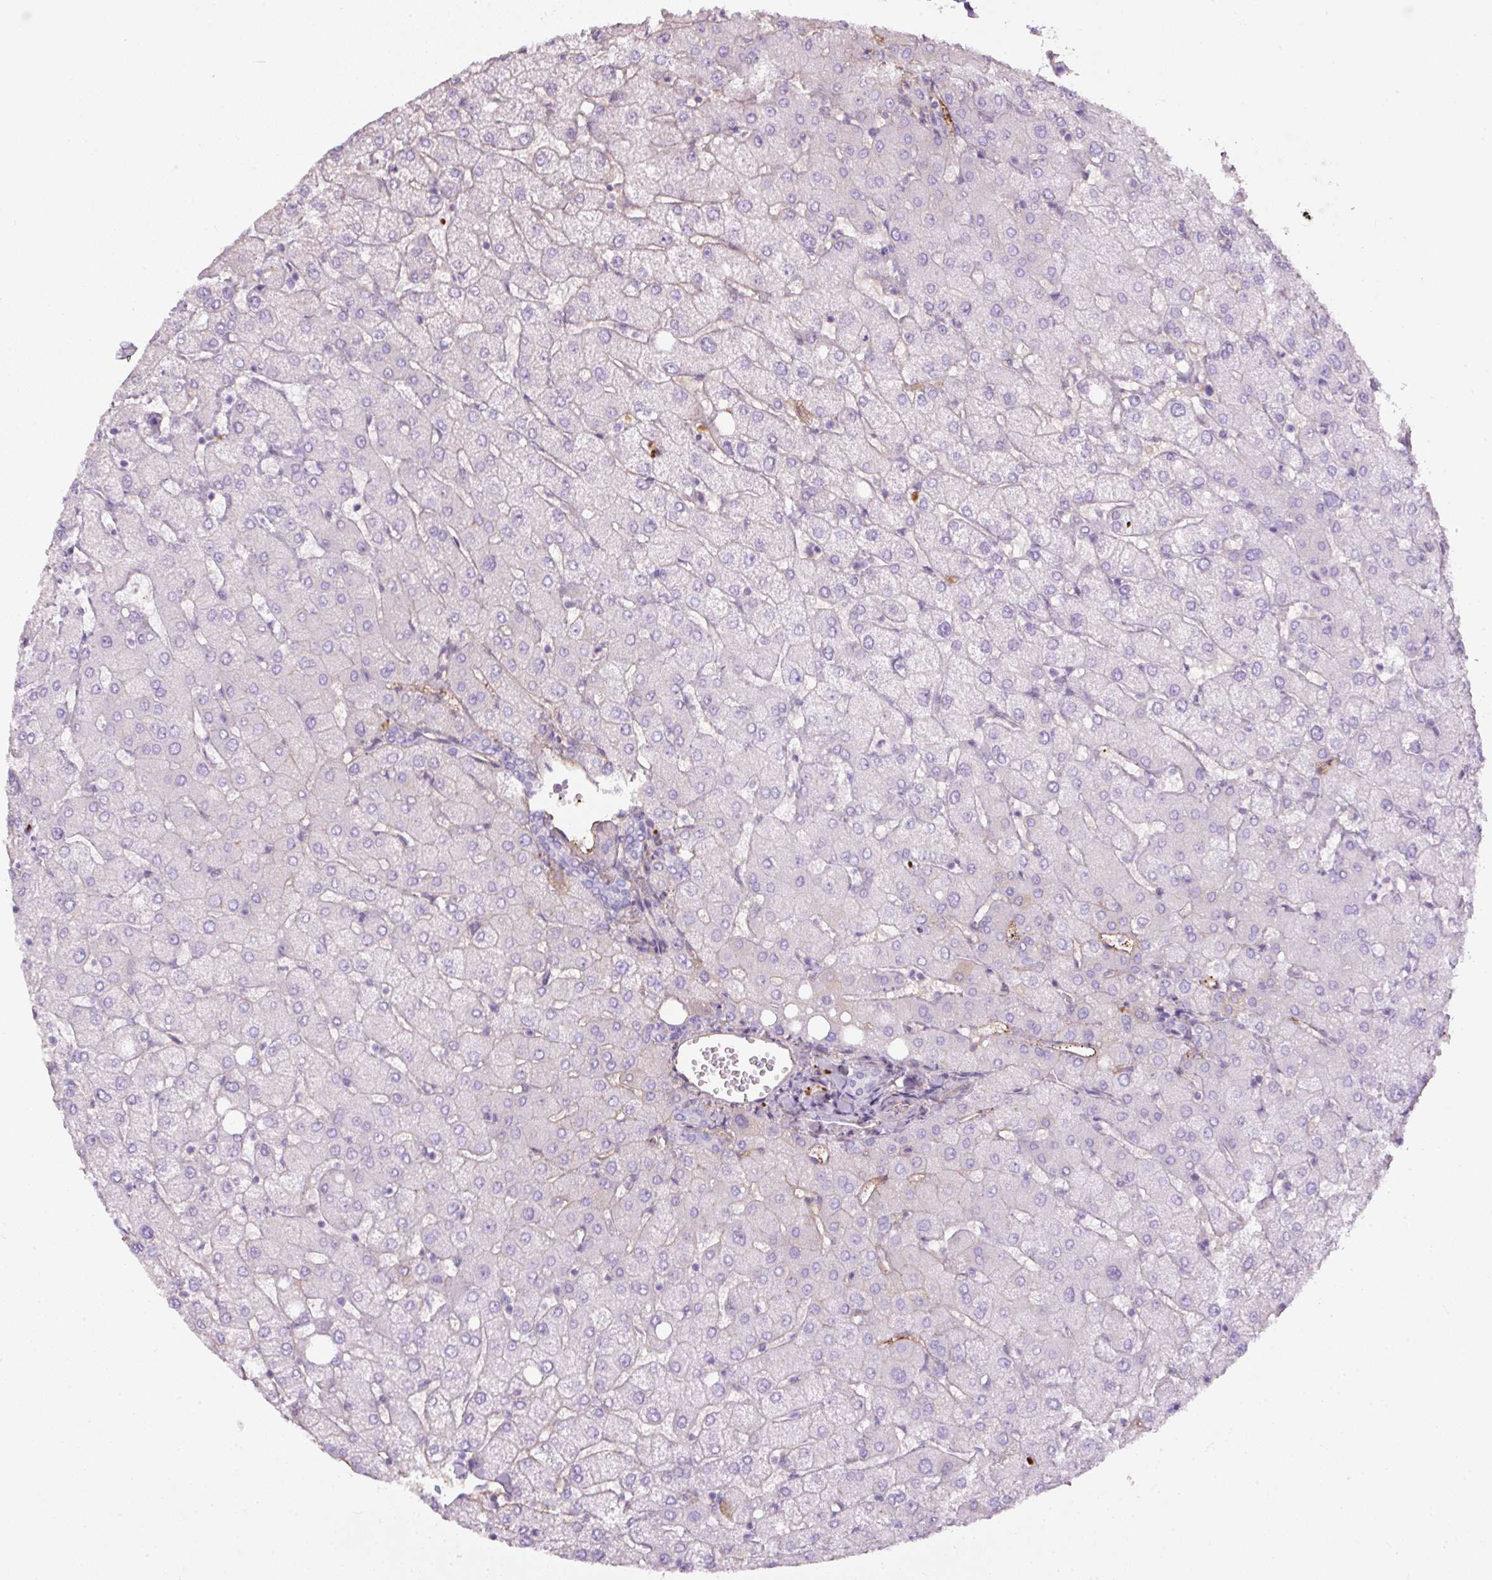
{"staining": {"intensity": "negative", "quantity": "none", "location": "none"}, "tissue": "liver", "cell_type": "Cholangiocytes", "image_type": "normal", "snomed": [{"axis": "morphology", "description": "Normal tissue, NOS"}, {"axis": "topography", "description": "Liver"}], "caption": "High power microscopy histopathology image of an immunohistochemistry histopathology image of benign liver, revealing no significant staining in cholangiocytes.", "gene": "APOA1", "patient": {"sex": "female", "age": 54}}